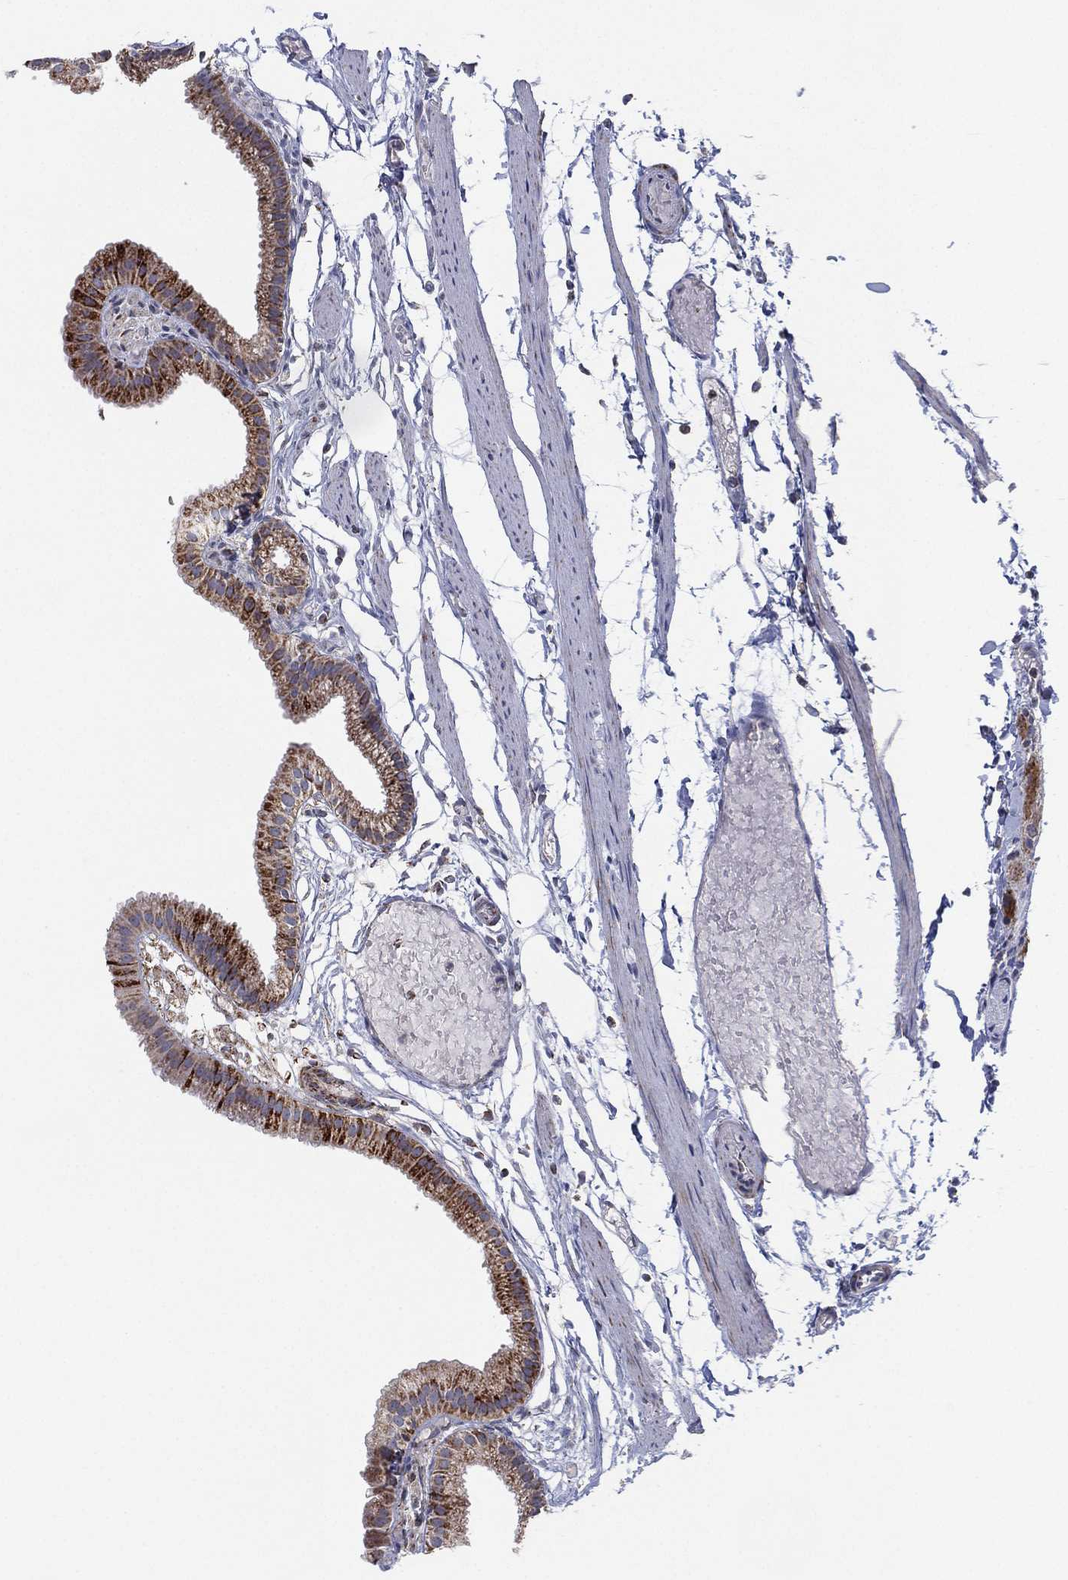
{"staining": {"intensity": "moderate", "quantity": ">75%", "location": "cytoplasmic/membranous"}, "tissue": "gallbladder", "cell_type": "Glandular cells", "image_type": "normal", "snomed": [{"axis": "morphology", "description": "Normal tissue, NOS"}, {"axis": "topography", "description": "Gallbladder"}], "caption": "DAB (3,3'-diaminobenzidine) immunohistochemical staining of benign gallbladder shows moderate cytoplasmic/membranous protein positivity in about >75% of glandular cells. (Brightfield microscopy of DAB IHC at high magnification).", "gene": "PSMG4", "patient": {"sex": "female", "age": 45}}